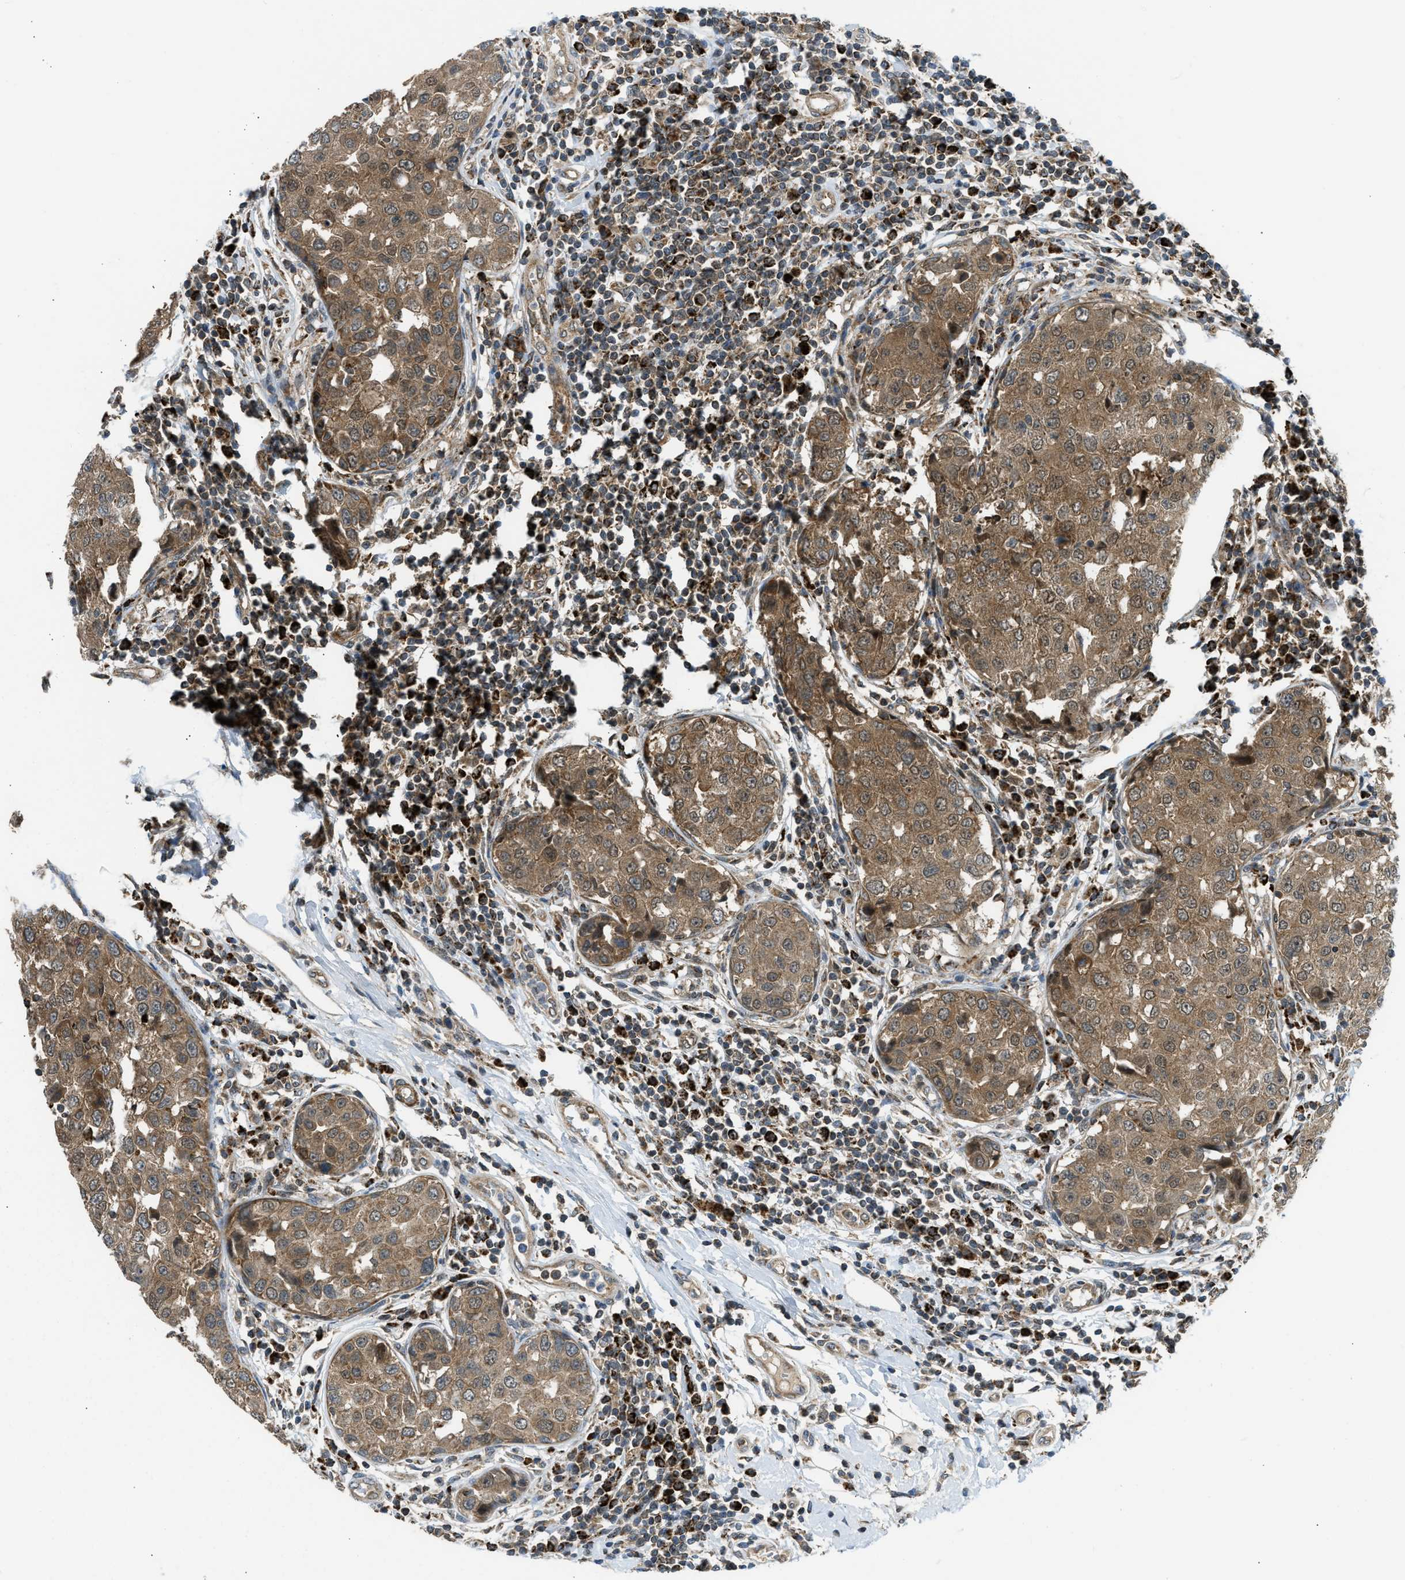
{"staining": {"intensity": "moderate", "quantity": ">75%", "location": "cytoplasmic/membranous"}, "tissue": "breast cancer", "cell_type": "Tumor cells", "image_type": "cancer", "snomed": [{"axis": "morphology", "description": "Duct carcinoma"}, {"axis": "topography", "description": "Breast"}], "caption": "Protein analysis of breast cancer (intraductal carcinoma) tissue demonstrates moderate cytoplasmic/membranous expression in approximately >75% of tumor cells. The staining is performed using DAB brown chromogen to label protein expression. The nuclei are counter-stained blue using hematoxylin.", "gene": "SESN2", "patient": {"sex": "female", "age": 27}}